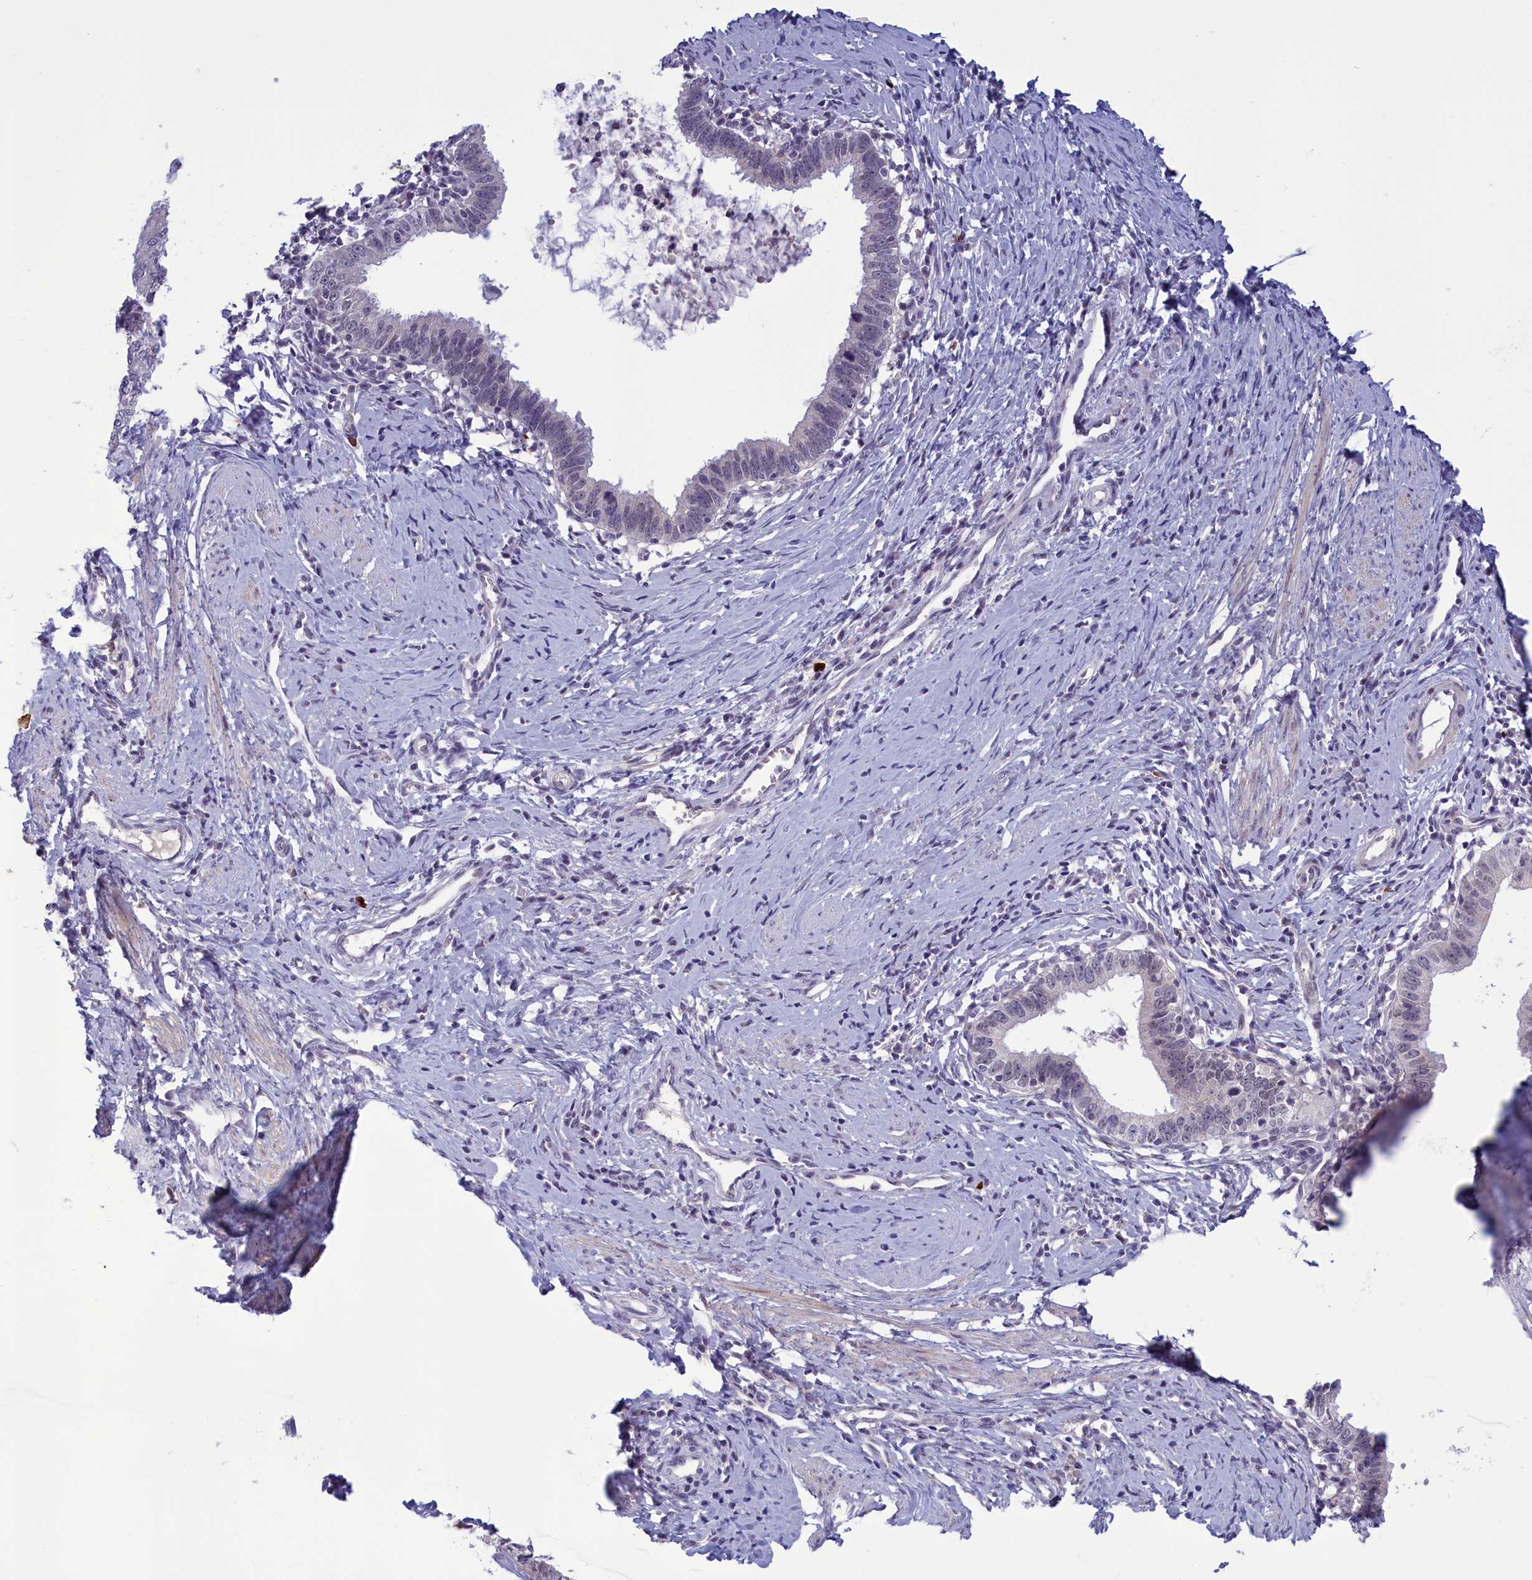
{"staining": {"intensity": "negative", "quantity": "none", "location": "none"}, "tissue": "cervical cancer", "cell_type": "Tumor cells", "image_type": "cancer", "snomed": [{"axis": "morphology", "description": "Adenocarcinoma, NOS"}, {"axis": "topography", "description": "Cervix"}], "caption": "This is an IHC image of cervical adenocarcinoma. There is no expression in tumor cells.", "gene": "ELOA2", "patient": {"sex": "female", "age": 36}}